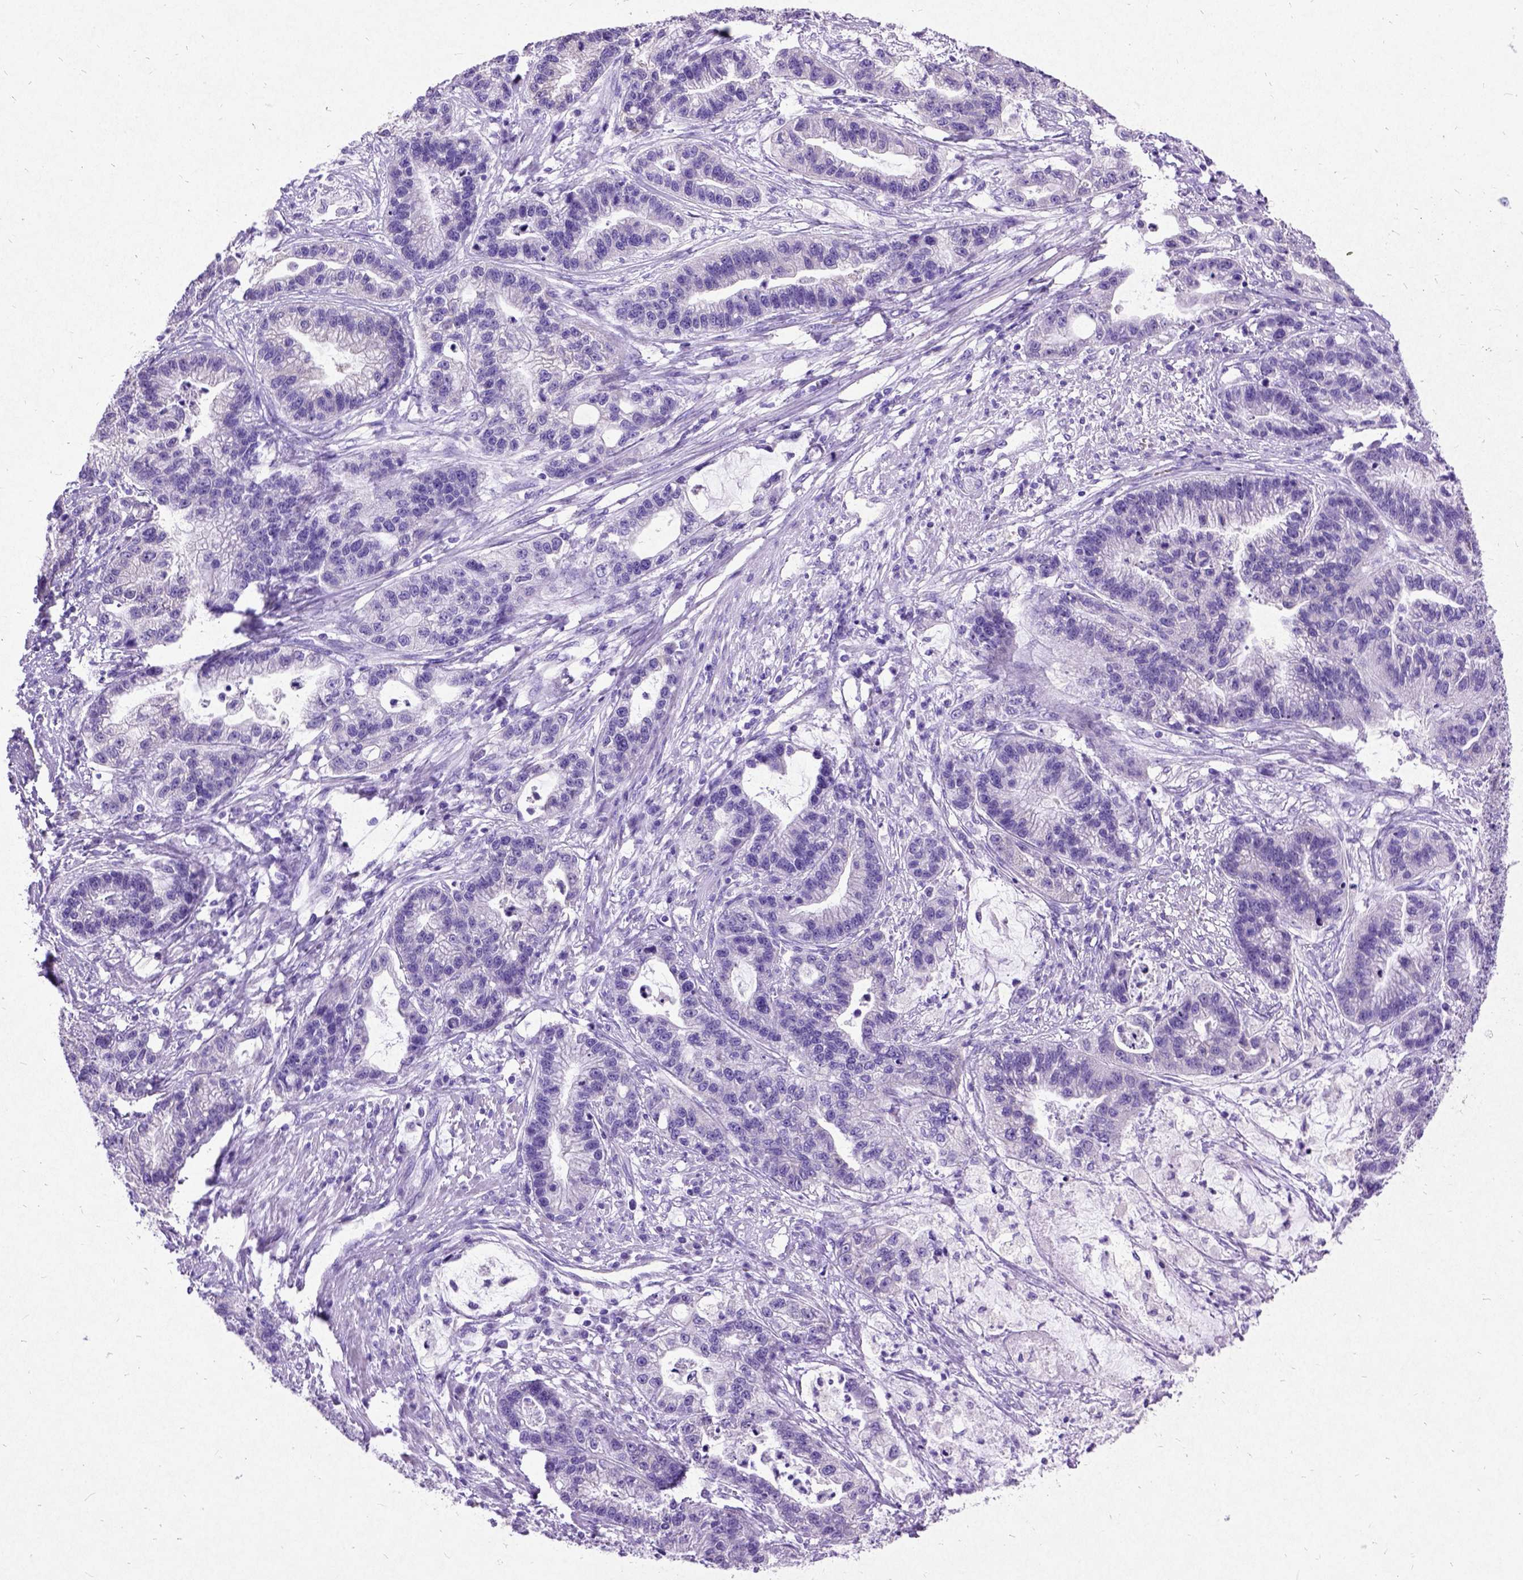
{"staining": {"intensity": "negative", "quantity": "none", "location": "none"}, "tissue": "stomach cancer", "cell_type": "Tumor cells", "image_type": "cancer", "snomed": [{"axis": "morphology", "description": "Adenocarcinoma, NOS"}, {"axis": "topography", "description": "Stomach"}], "caption": "IHC of stomach adenocarcinoma demonstrates no positivity in tumor cells.", "gene": "NEUROD4", "patient": {"sex": "male", "age": 83}}